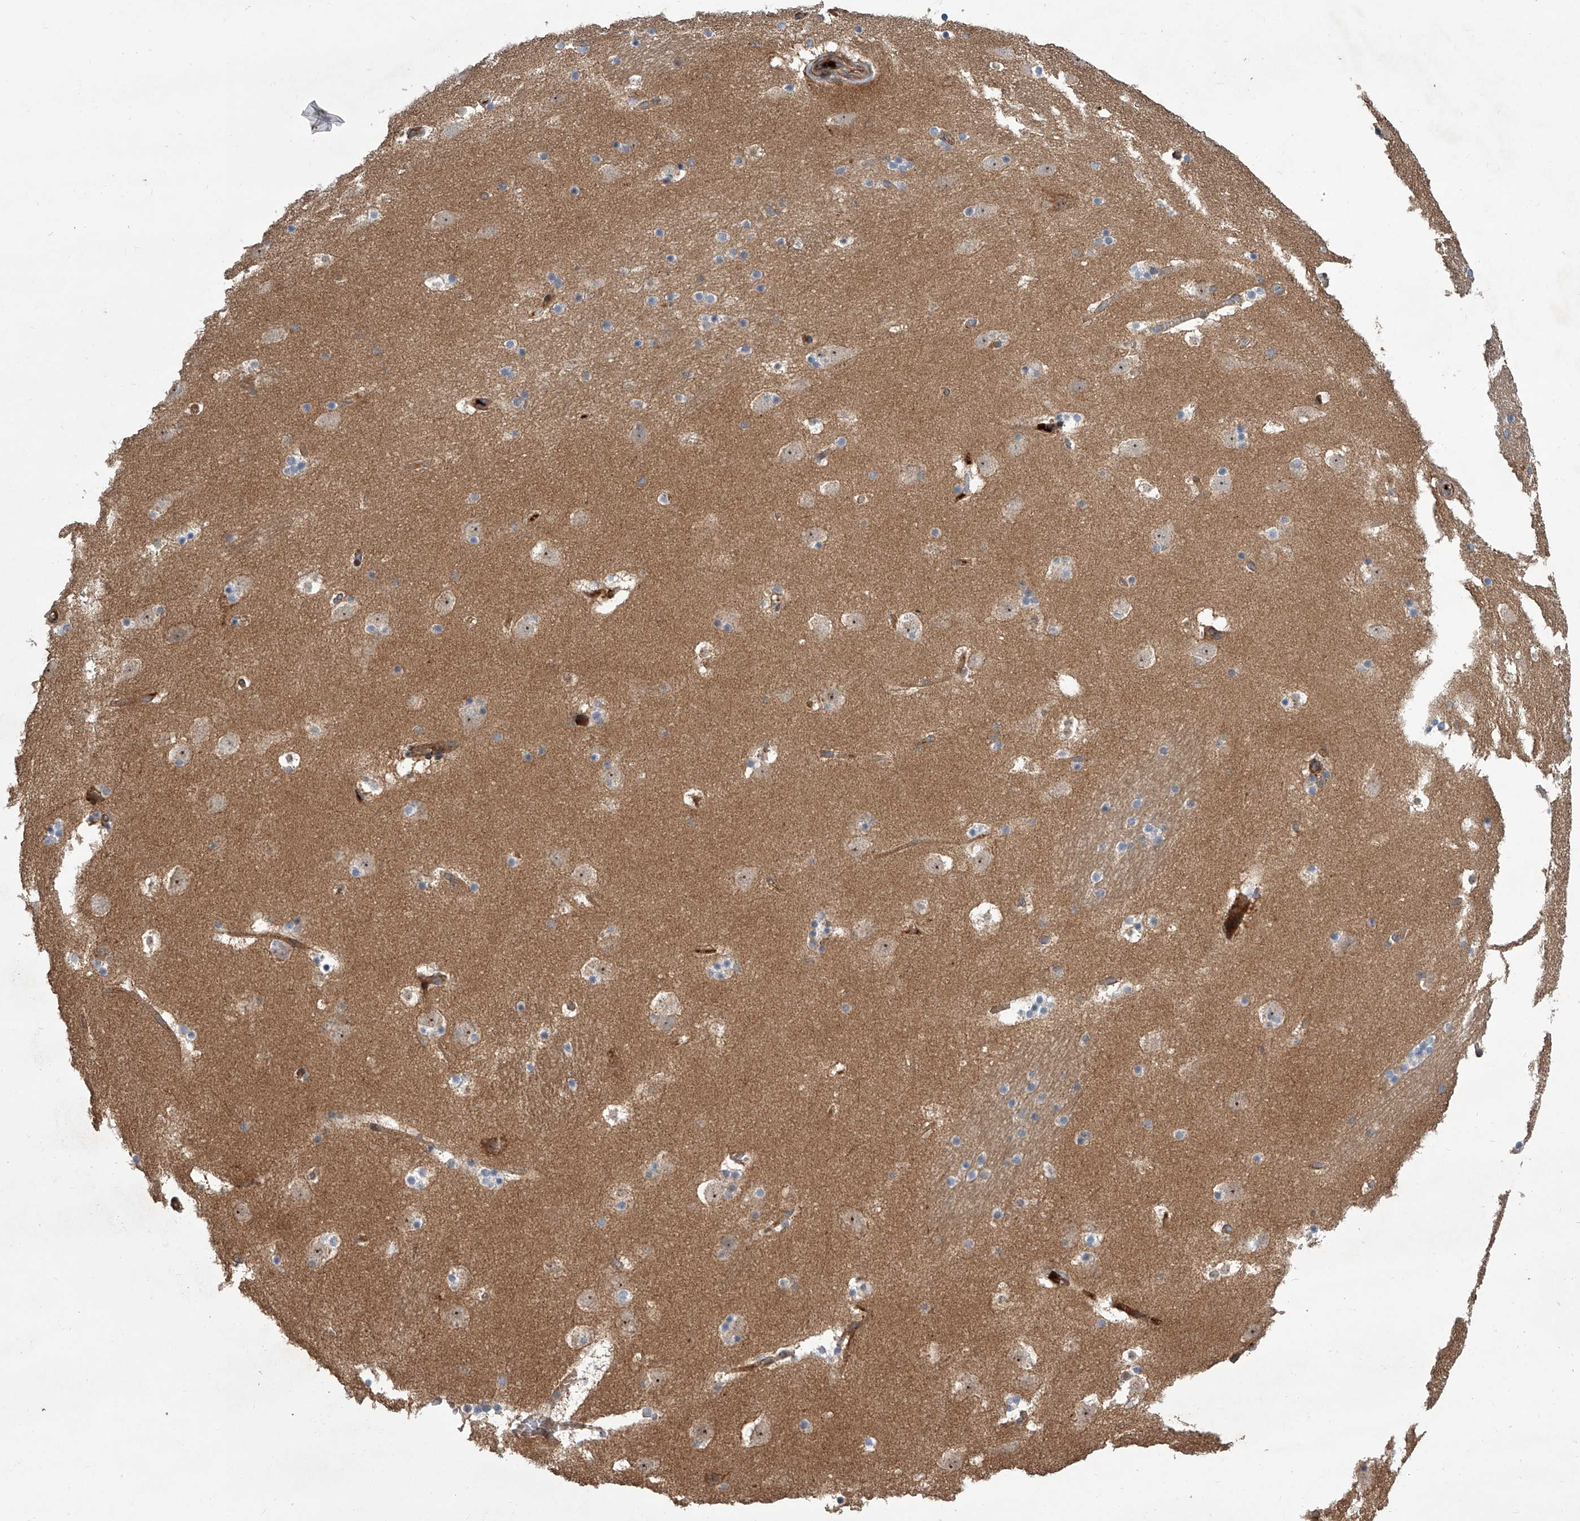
{"staining": {"intensity": "negative", "quantity": "none", "location": "none"}, "tissue": "caudate", "cell_type": "Glial cells", "image_type": "normal", "snomed": [{"axis": "morphology", "description": "Normal tissue, NOS"}, {"axis": "topography", "description": "Lateral ventricle wall"}], "caption": "Protein analysis of unremarkable caudate exhibits no significant positivity in glial cells. (DAB immunohistochemistry with hematoxylin counter stain).", "gene": "USP47", "patient": {"sex": "male", "age": 45}}